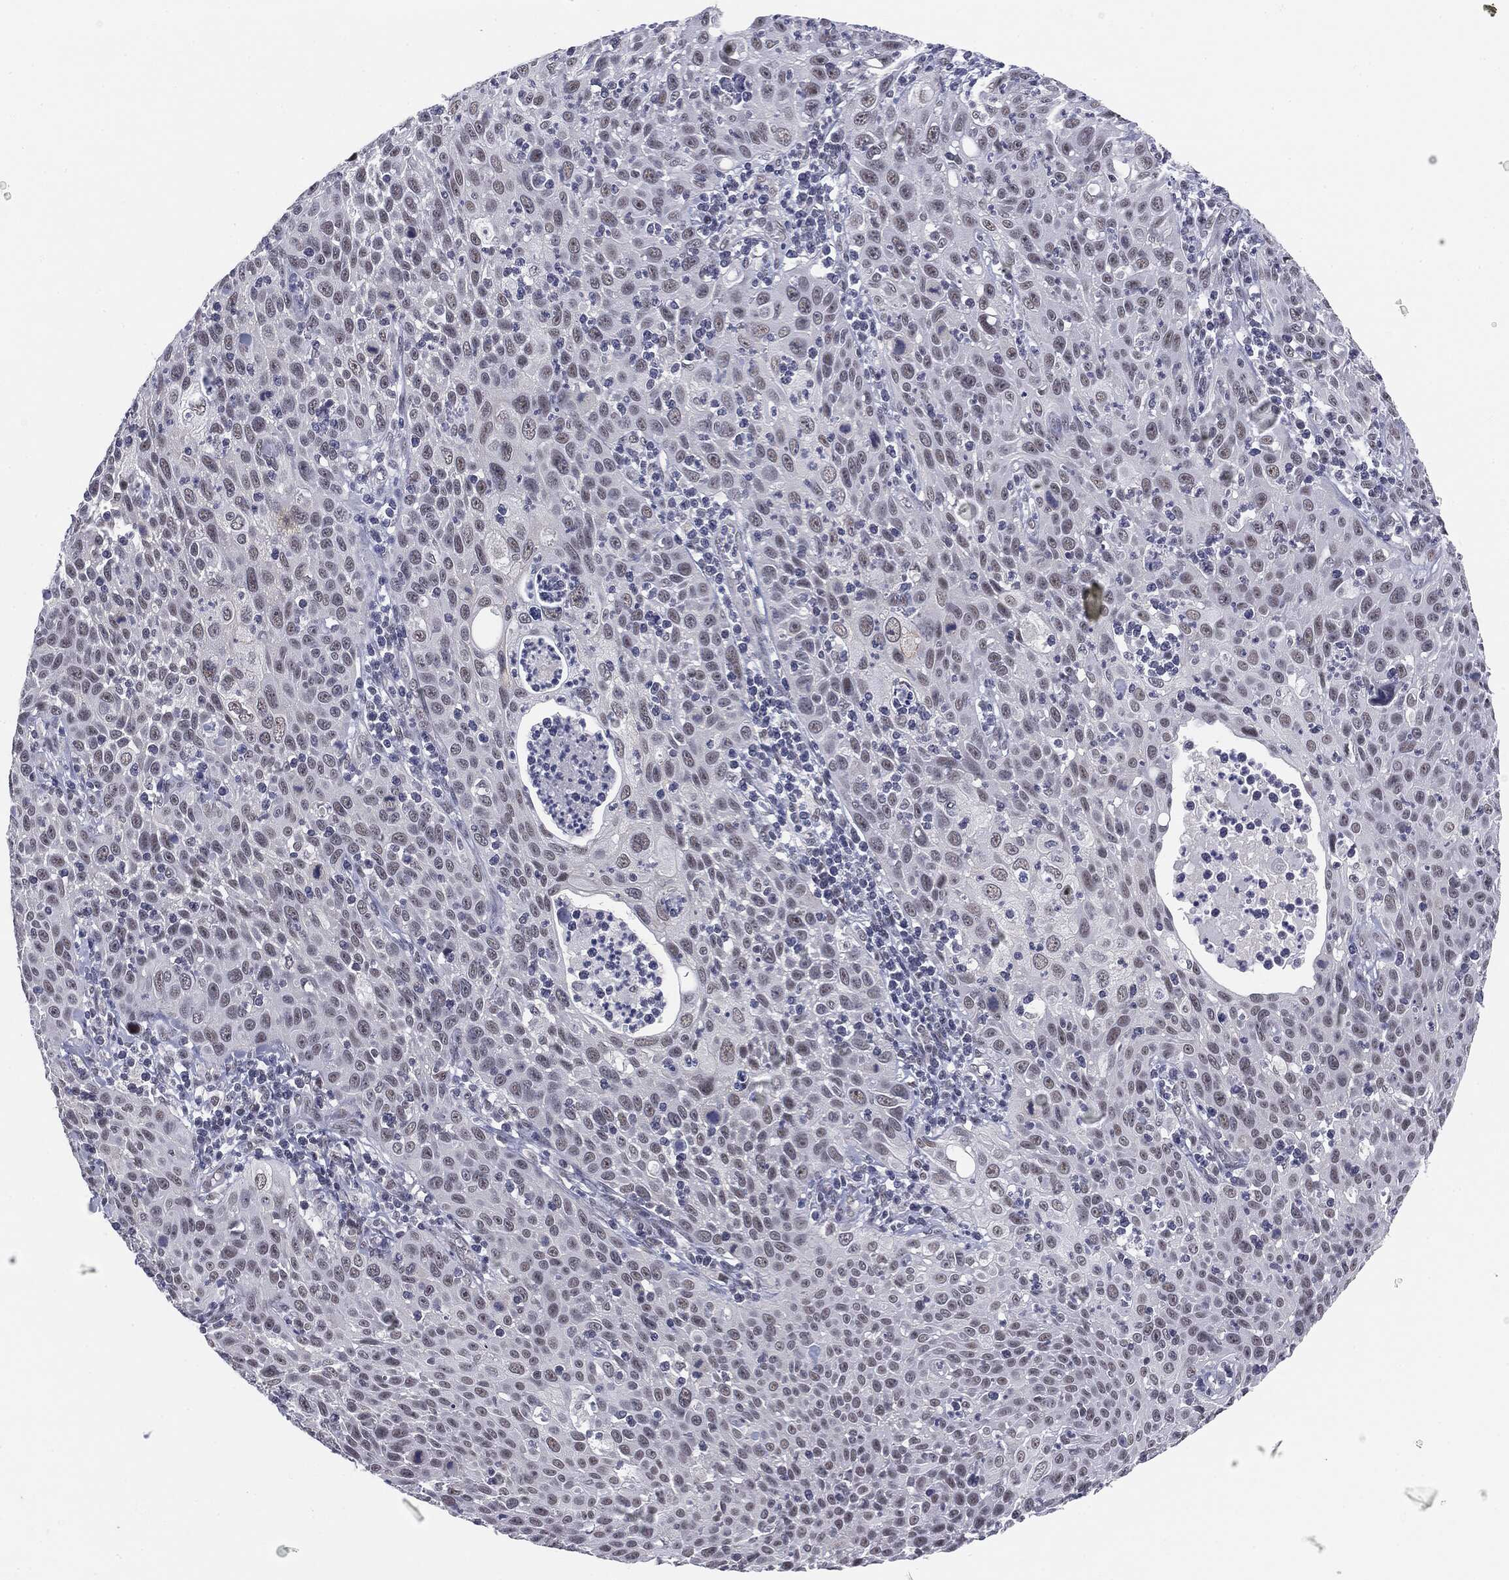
{"staining": {"intensity": "negative", "quantity": "none", "location": "none"}, "tissue": "cervical cancer", "cell_type": "Tumor cells", "image_type": "cancer", "snomed": [{"axis": "morphology", "description": "Squamous cell carcinoma, NOS"}, {"axis": "topography", "description": "Cervix"}], "caption": "High power microscopy histopathology image of an IHC image of squamous cell carcinoma (cervical), revealing no significant expression in tumor cells.", "gene": "SLC5A5", "patient": {"sex": "female", "age": 26}}